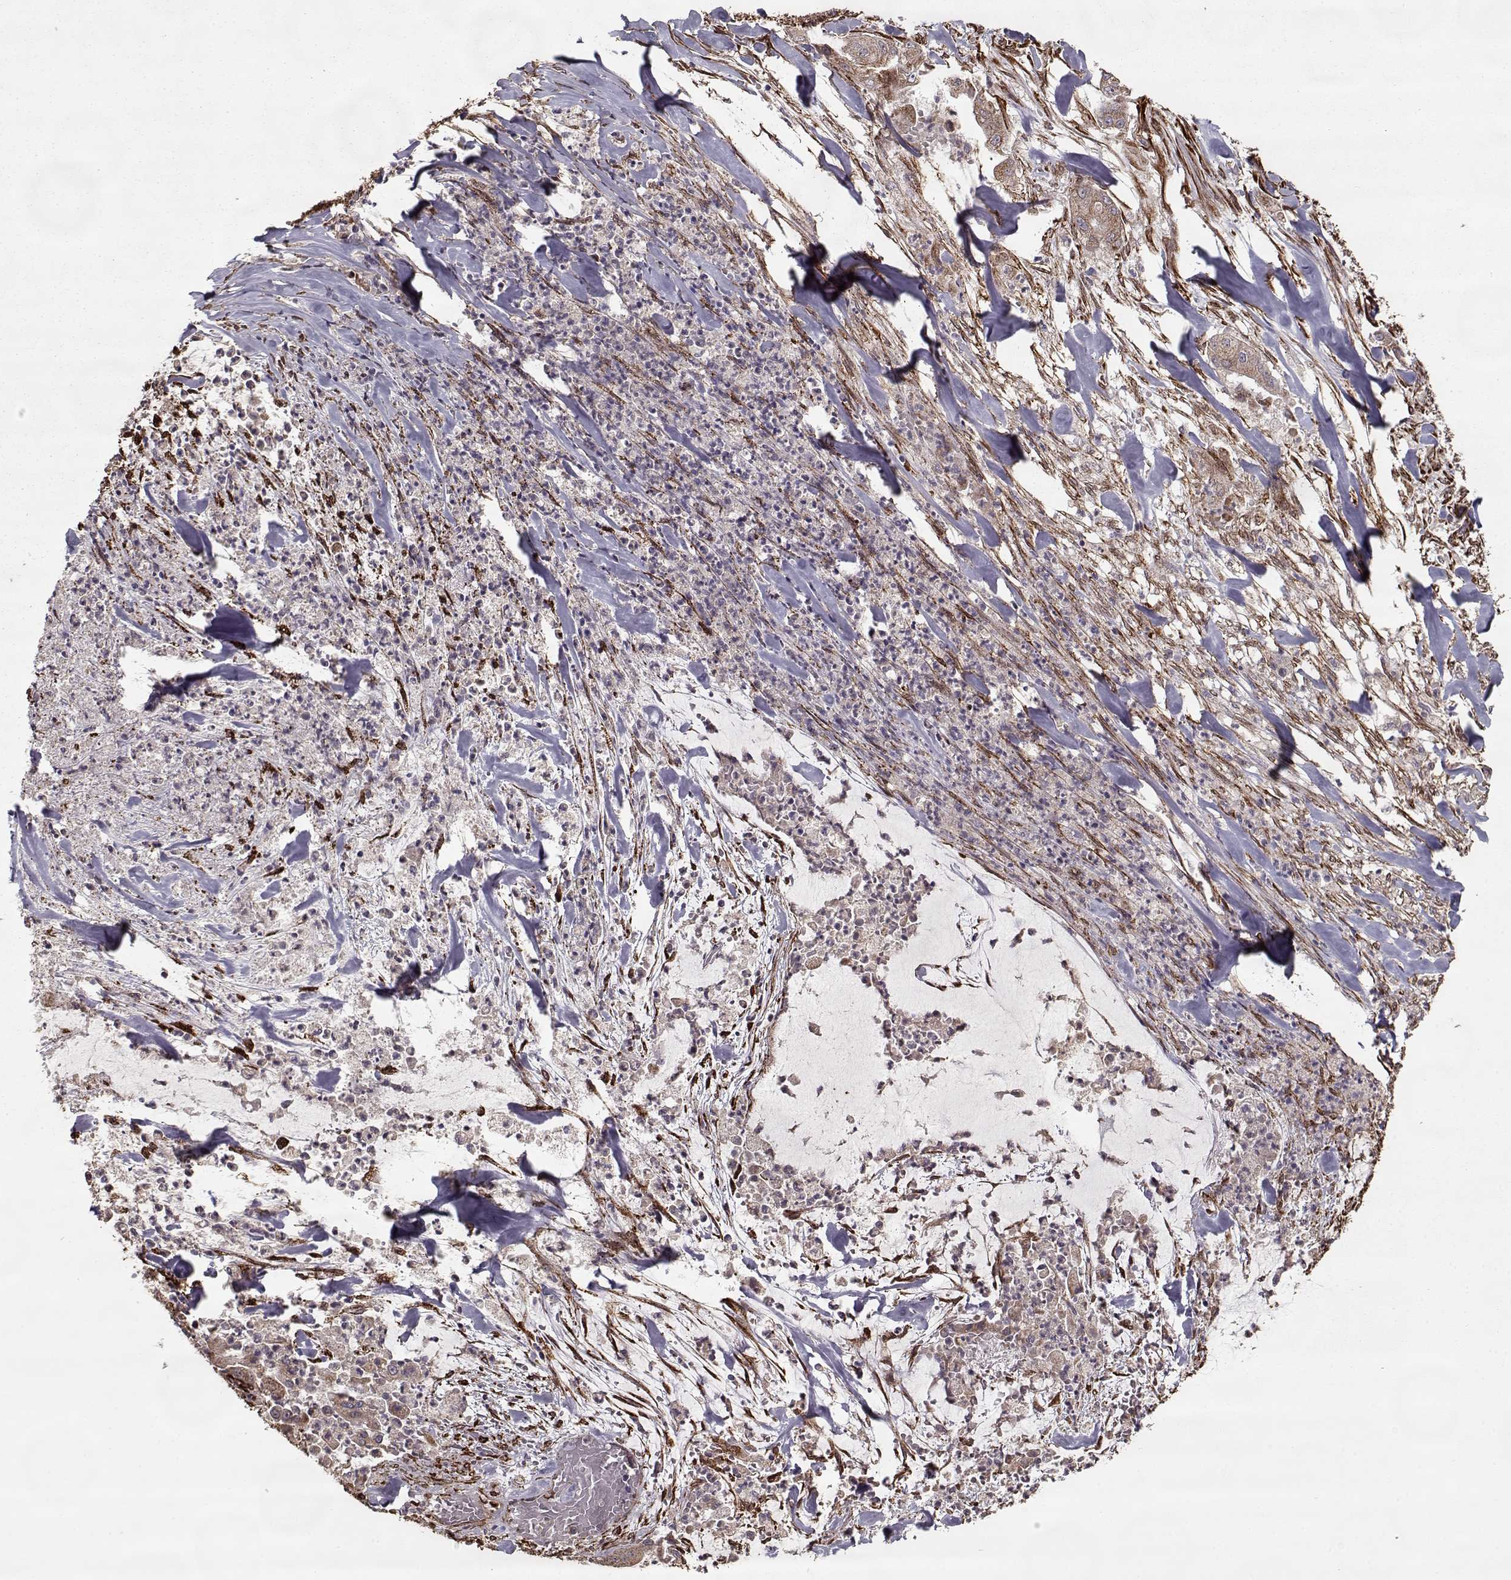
{"staining": {"intensity": "moderate", "quantity": ">75%", "location": "cytoplasmic/membranous"}, "tissue": "pancreatic cancer", "cell_type": "Tumor cells", "image_type": "cancer", "snomed": [{"axis": "morphology", "description": "Normal tissue, NOS"}, {"axis": "morphology", "description": "Inflammation, NOS"}, {"axis": "morphology", "description": "Adenocarcinoma, NOS"}, {"axis": "topography", "description": "Pancreas"}], "caption": "Pancreatic cancer (adenocarcinoma) was stained to show a protein in brown. There is medium levels of moderate cytoplasmic/membranous staining in about >75% of tumor cells. (brown staining indicates protein expression, while blue staining denotes nuclei).", "gene": "IMMP1L", "patient": {"sex": "male", "age": 57}}